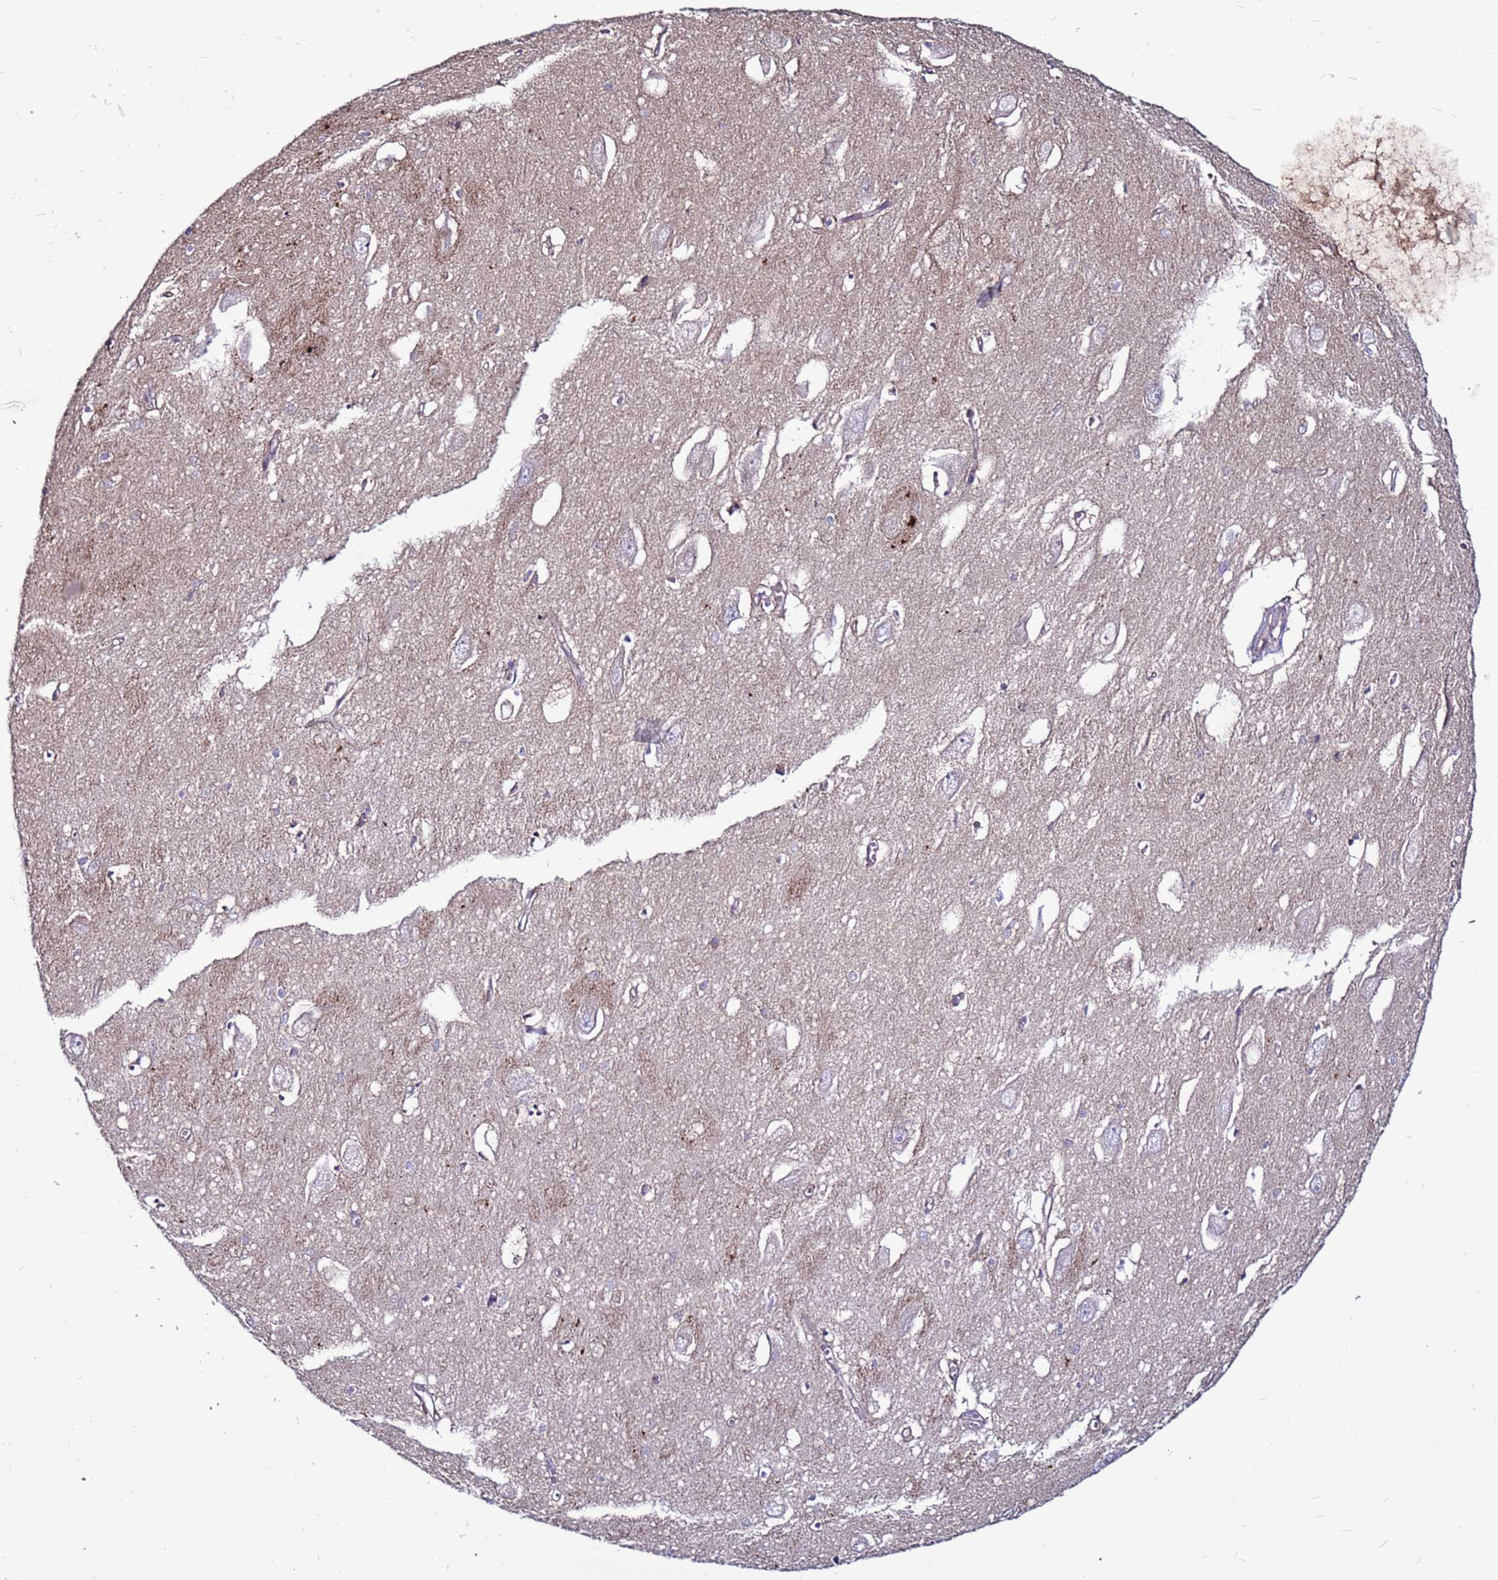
{"staining": {"intensity": "negative", "quantity": "none", "location": "none"}, "tissue": "hippocampus", "cell_type": "Glial cells", "image_type": "normal", "snomed": [{"axis": "morphology", "description": "Normal tissue, NOS"}, {"axis": "topography", "description": "Hippocampus"}], "caption": "Histopathology image shows no protein expression in glial cells of normal hippocampus.", "gene": "NRN1L", "patient": {"sex": "female", "age": 64}}